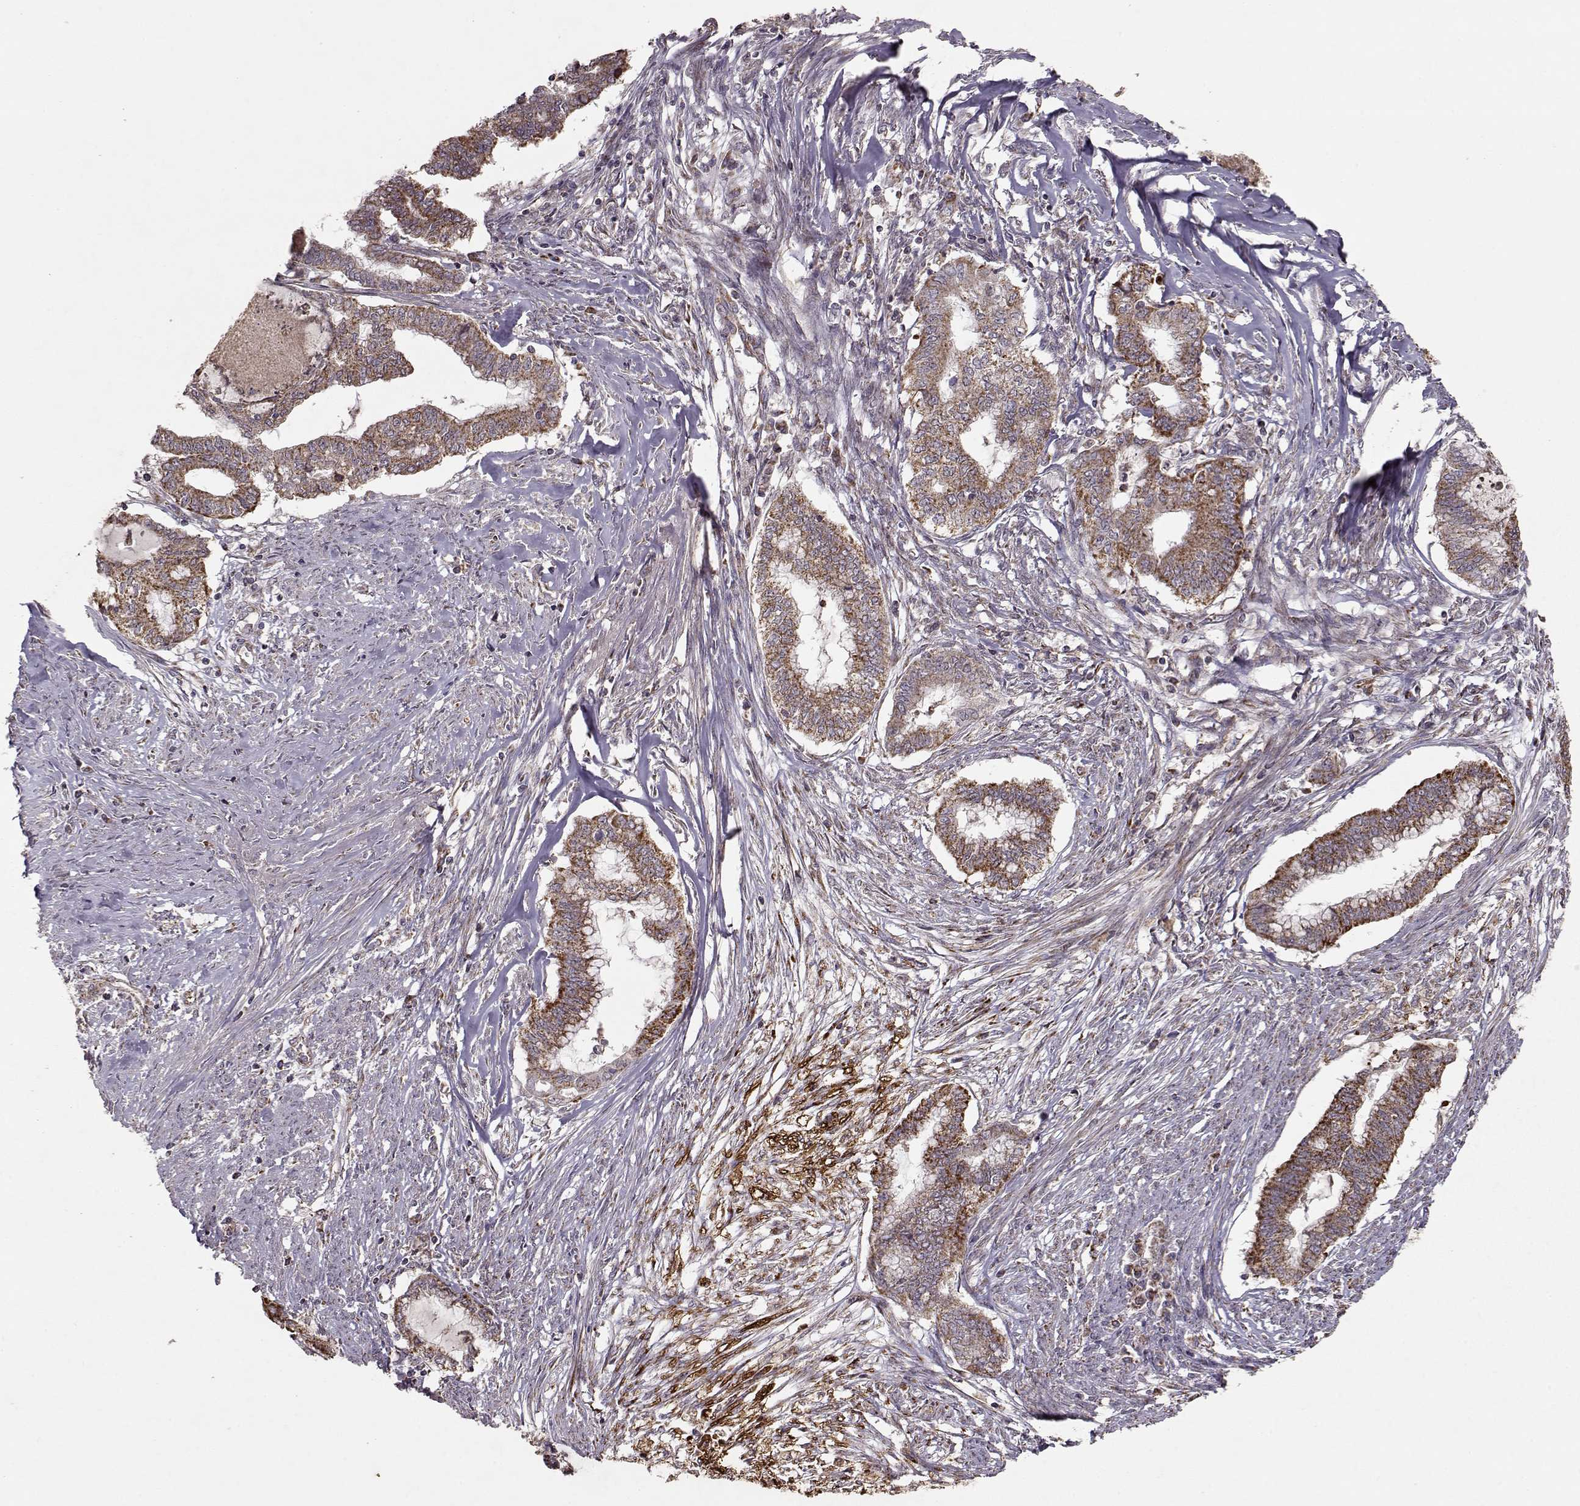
{"staining": {"intensity": "moderate", "quantity": ">75%", "location": "cytoplasmic/membranous"}, "tissue": "endometrial cancer", "cell_type": "Tumor cells", "image_type": "cancer", "snomed": [{"axis": "morphology", "description": "Adenocarcinoma, NOS"}, {"axis": "topography", "description": "Endometrium"}], "caption": "Human endometrial cancer (adenocarcinoma) stained with a brown dye exhibits moderate cytoplasmic/membranous positive positivity in approximately >75% of tumor cells.", "gene": "CMTM3", "patient": {"sex": "female", "age": 79}}